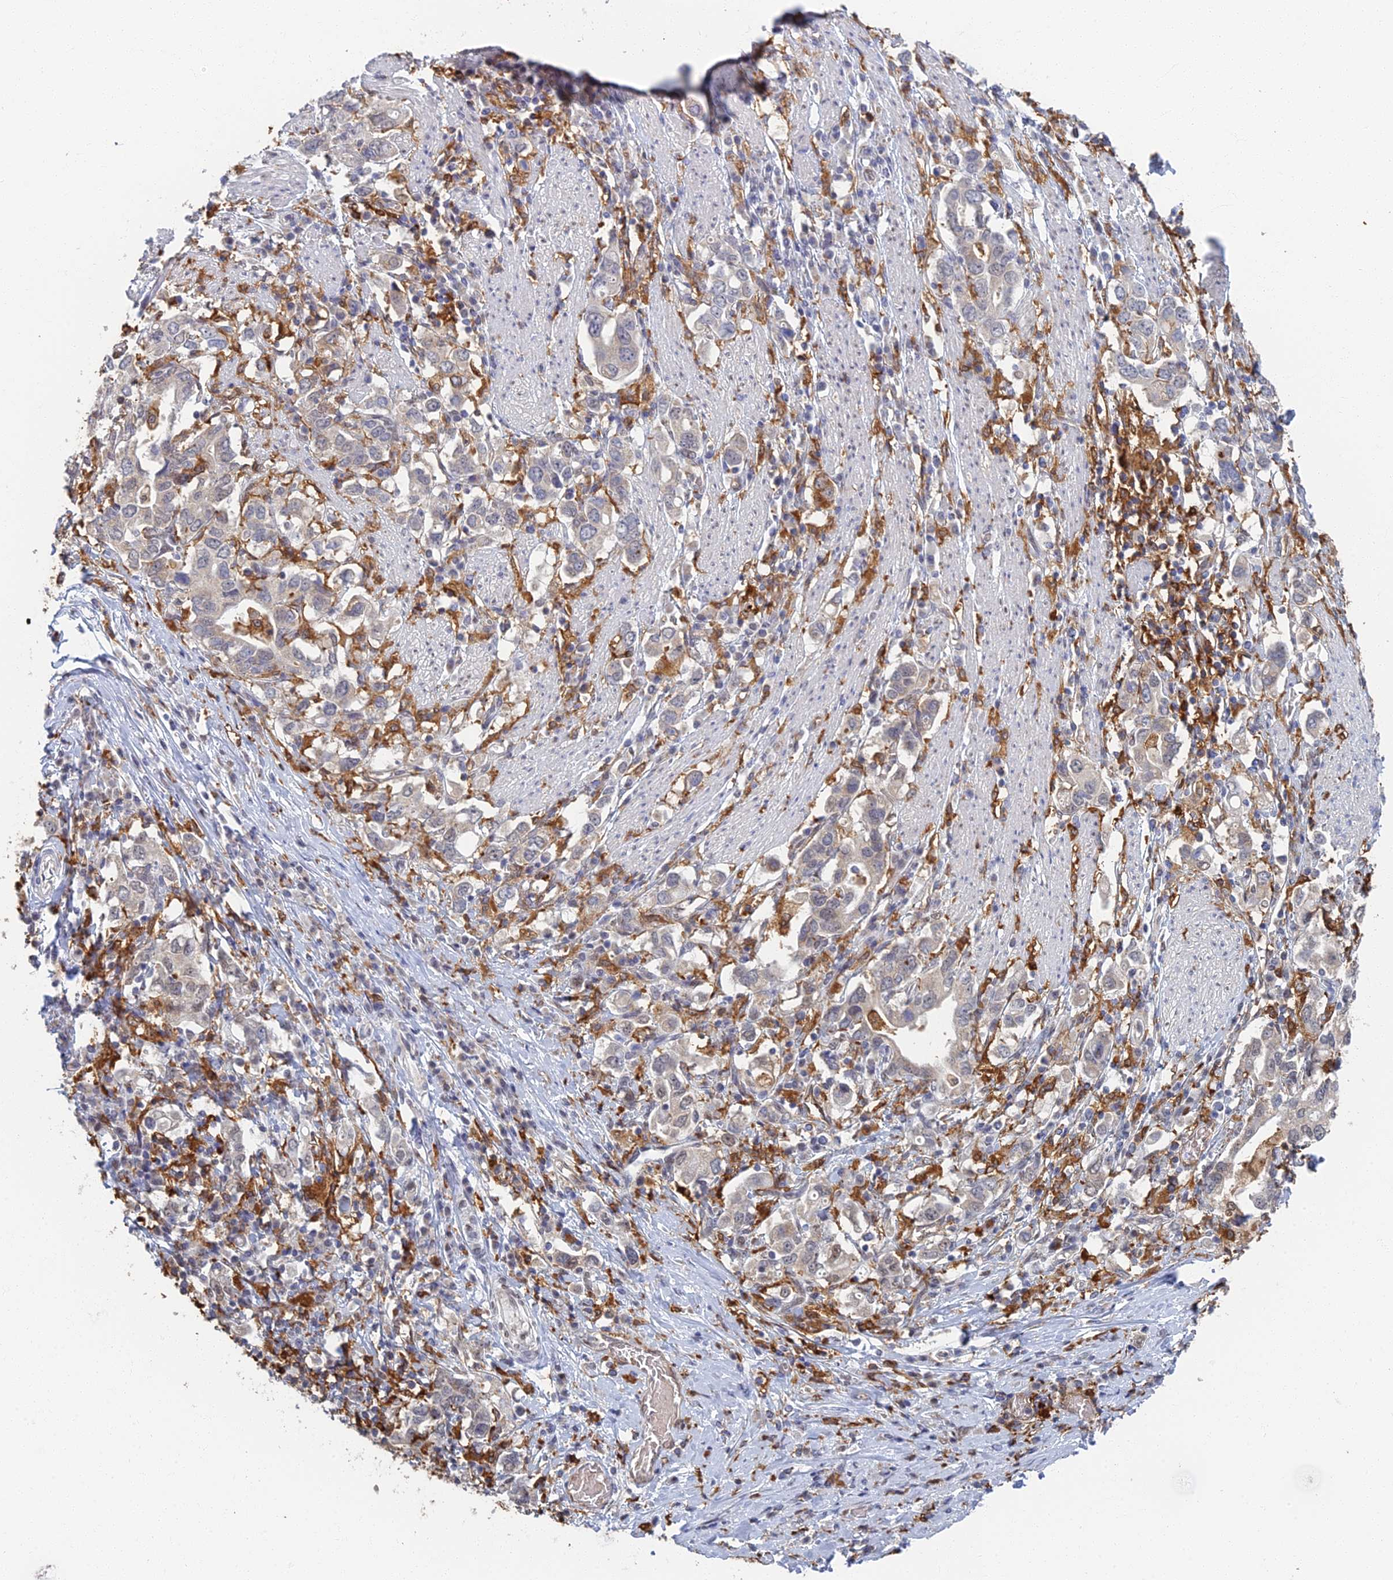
{"staining": {"intensity": "moderate", "quantity": "<25%", "location": "cytoplasmic/membranous"}, "tissue": "stomach cancer", "cell_type": "Tumor cells", "image_type": "cancer", "snomed": [{"axis": "morphology", "description": "Adenocarcinoma, NOS"}, {"axis": "topography", "description": "Stomach, upper"}, {"axis": "topography", "description": "Stomach"}], "caption": "Adenocarcinoma (stomach) stained for a protein reveals moderate cytoplasmic/membranous positivity in tumor cells. (IHC, brightfield microscopy, high magnification).", "gene": "GPATCH1", "patient": {"sex": "male", "age": 62}}